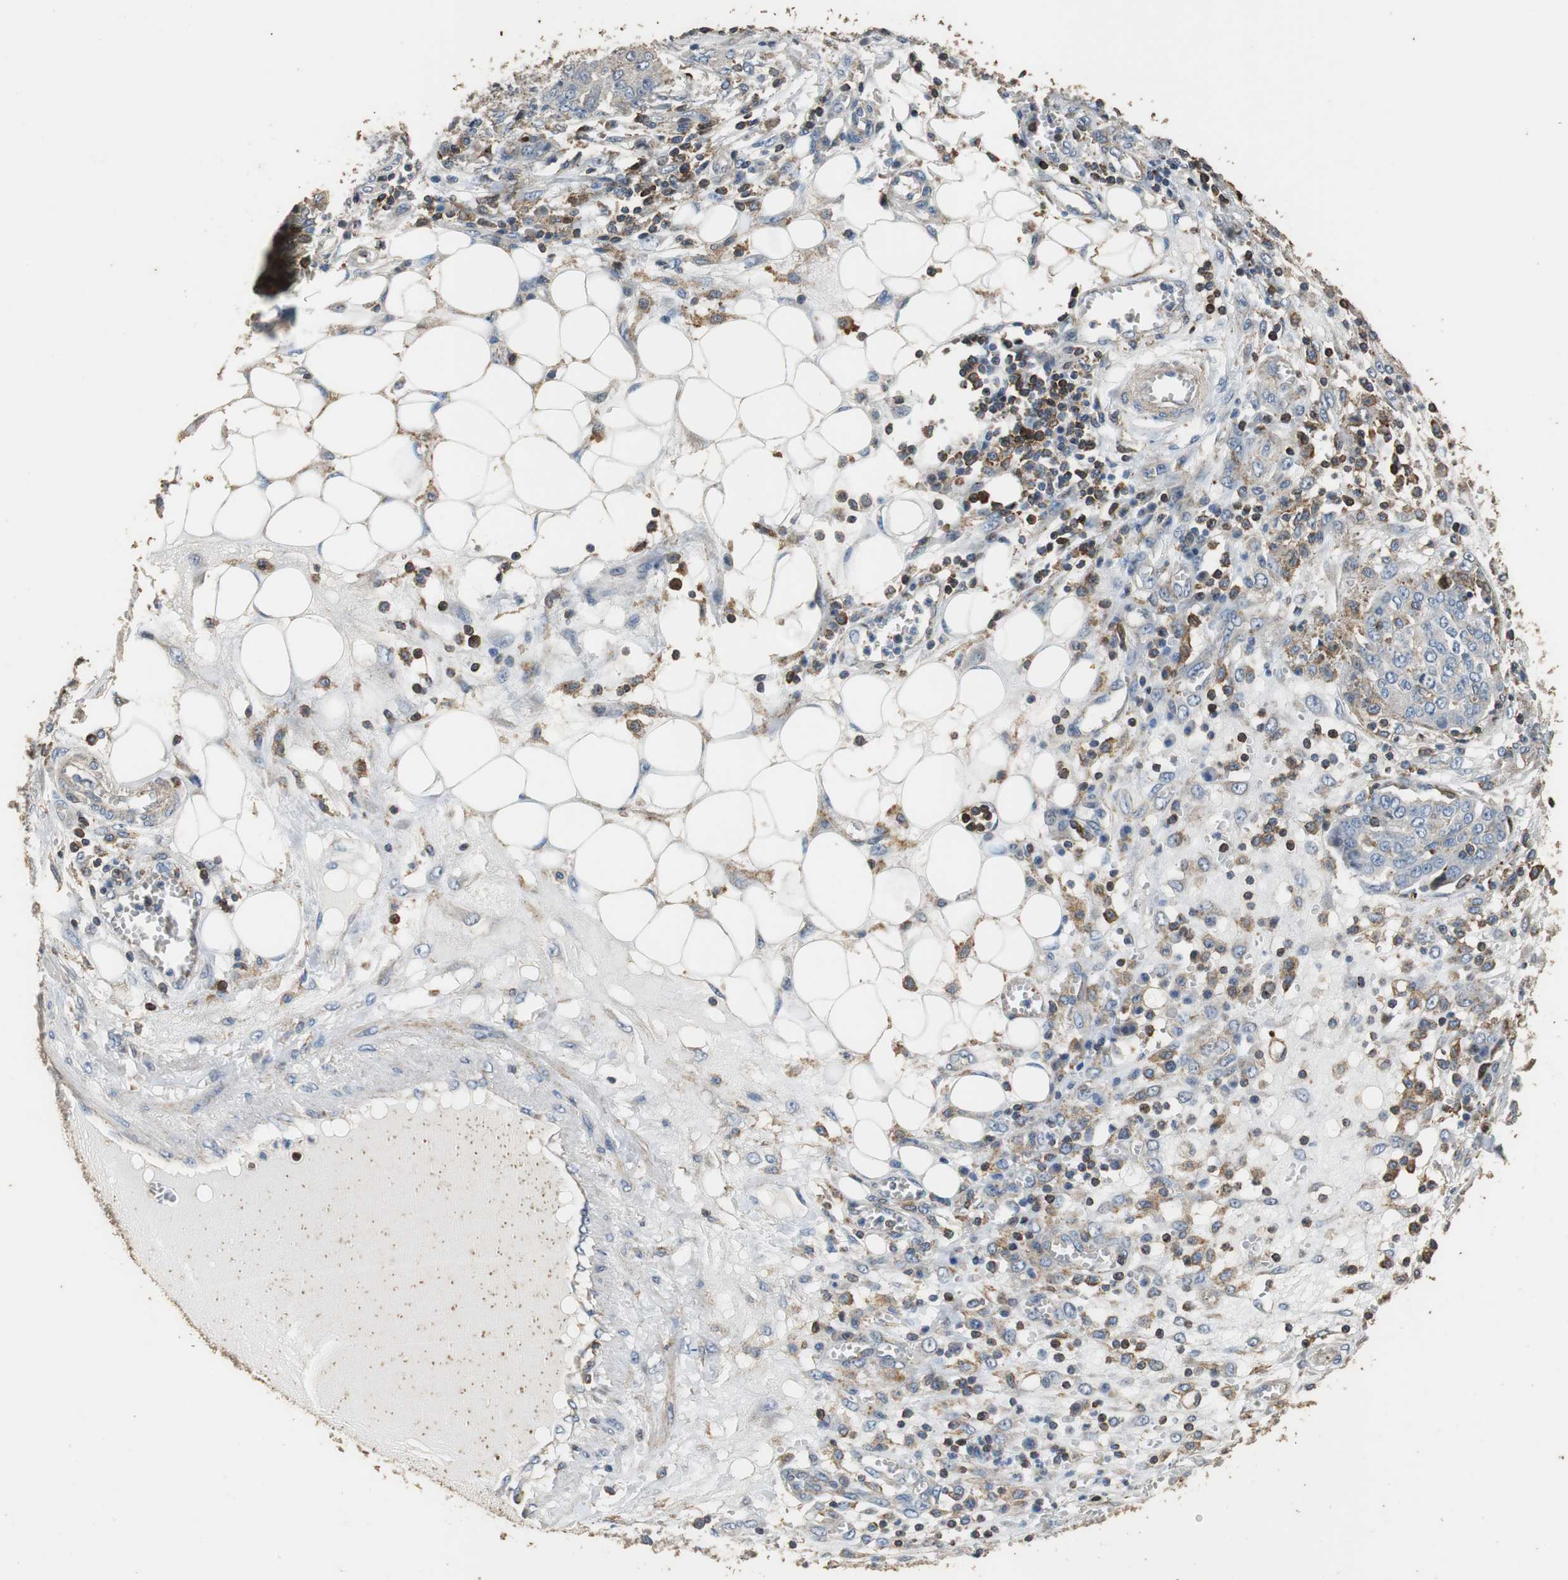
{"staining": {"intensity": "weak", "quantity": ">75%", "location": "cytoplasmic/membranous"}, "tissue": "ovarian cancer", "cell_type": "Tumor cells", "image_type": "cancer", "snomed": [{"axis": "morphology", "description": "Cystadenocarcinoma, serous, NOS"}, {"axis": "topography", "description": "Soft tissue"}, {"axis": "topography", "description": "Ovary"}], "caption": "The histopathology image shows a brown stain indicating the presence of a protein in the cytoplasmic/membranous of tumor cells in ovarian cancer (serous cystadenocarcinoma).", "gene": "PRKRA", "patient": {"sex": "female", "age": 57}}